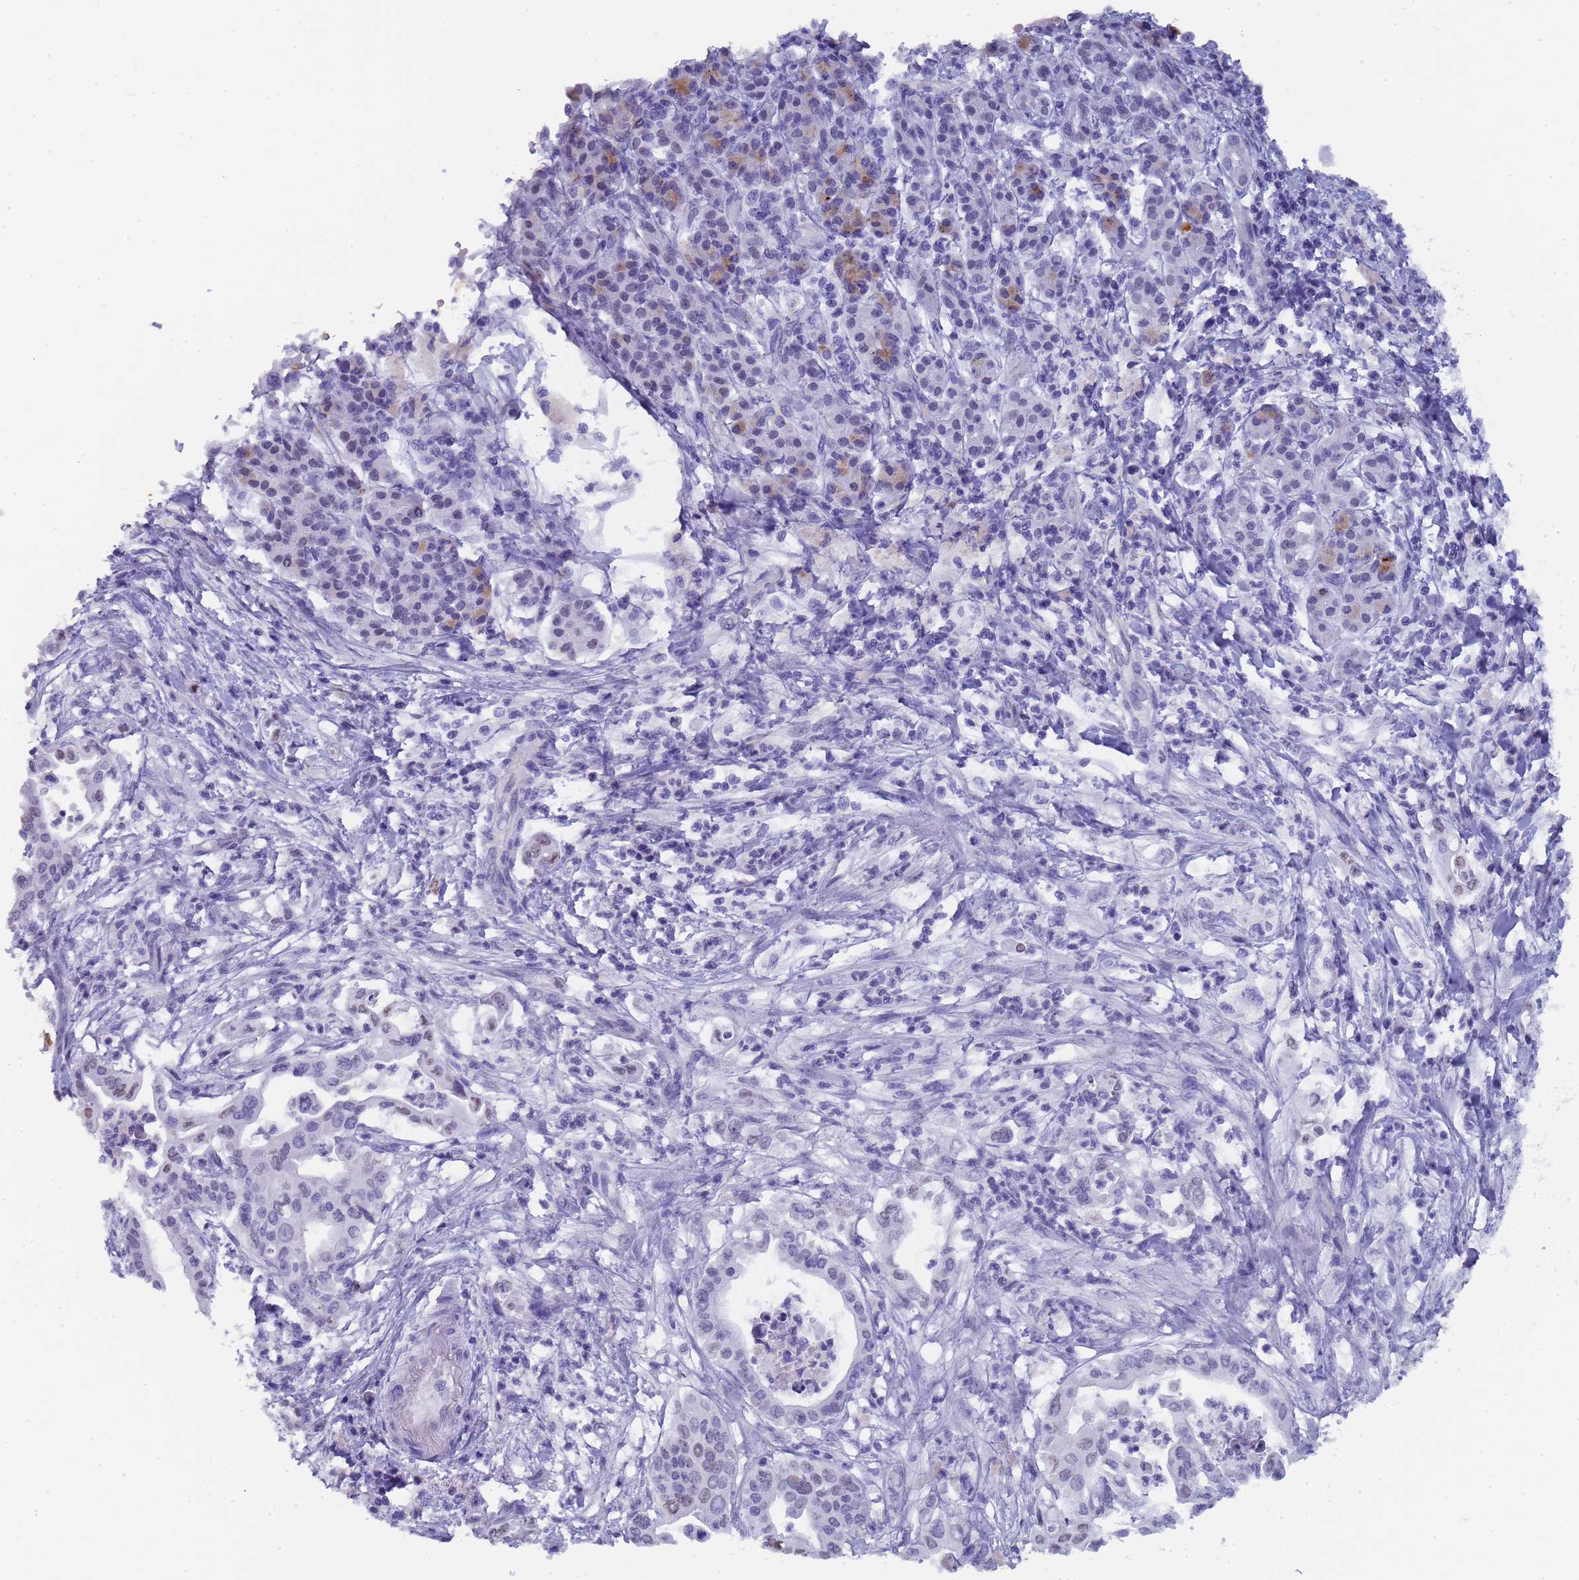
{"staining": {"intensity": "negative", "quantity": "none", "location": "none"}, "tissue": "pancreatic cancer", "cell_type": "Tumor cells", "image_type": "cancer", "snomed": [{"axis": "morphology", "description": "Adenocarcinoma, NOS"}, {"axis": "topography", "description": "Pancreas"}], "caption": "High magnification brightfield microscopy of adenocarcinoma (pancreatic) stained with DAB (3,3'-diaminobenzidine) (brown) and counterstained with hematoxylin (blue): tumor cells show no significant staining.", "gene": "CTRC", "patient": {"sex": "female", "age": 77}}